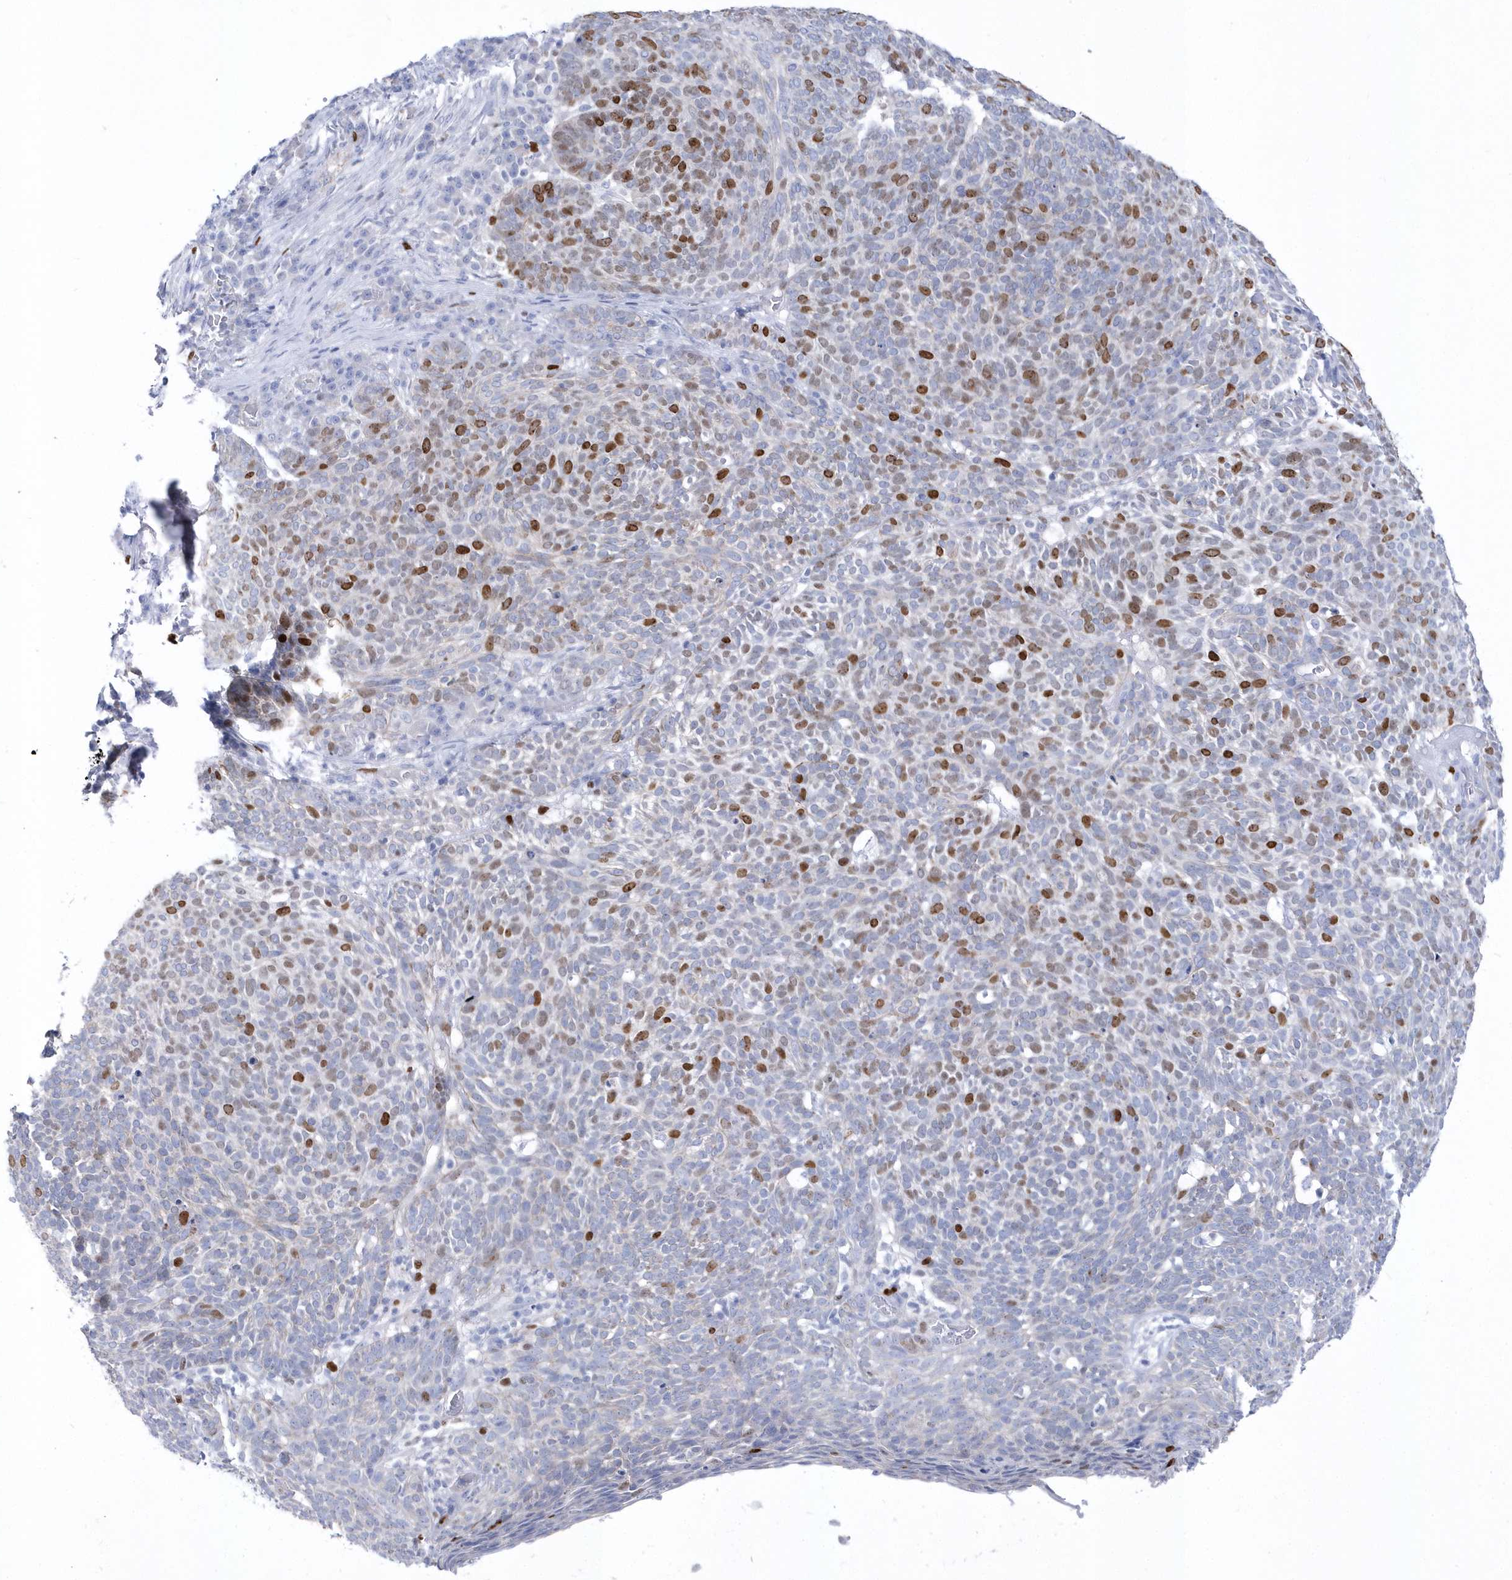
{"staining": {"intensity": "moderate", "quantity": "25%-75%", "location": "nuclear"}, "tissue": "skin cancer", "cell_type": "Tumor cells", "image_type": "cancer", "snomed": [{"axis": "morphology", "description": "Squamous cell carcinoma, NOS"}, {"axis": "topography", "description": "Skin"}], "caption": "DAB immunohistochemical staining of human squamous cell carcinoma (skin) exhibits moderate nuclear protein positivity in about 25%-75% of tumor cells.", "gene": "TMCO6", "patient": {"sex": "female", "age": 90}}